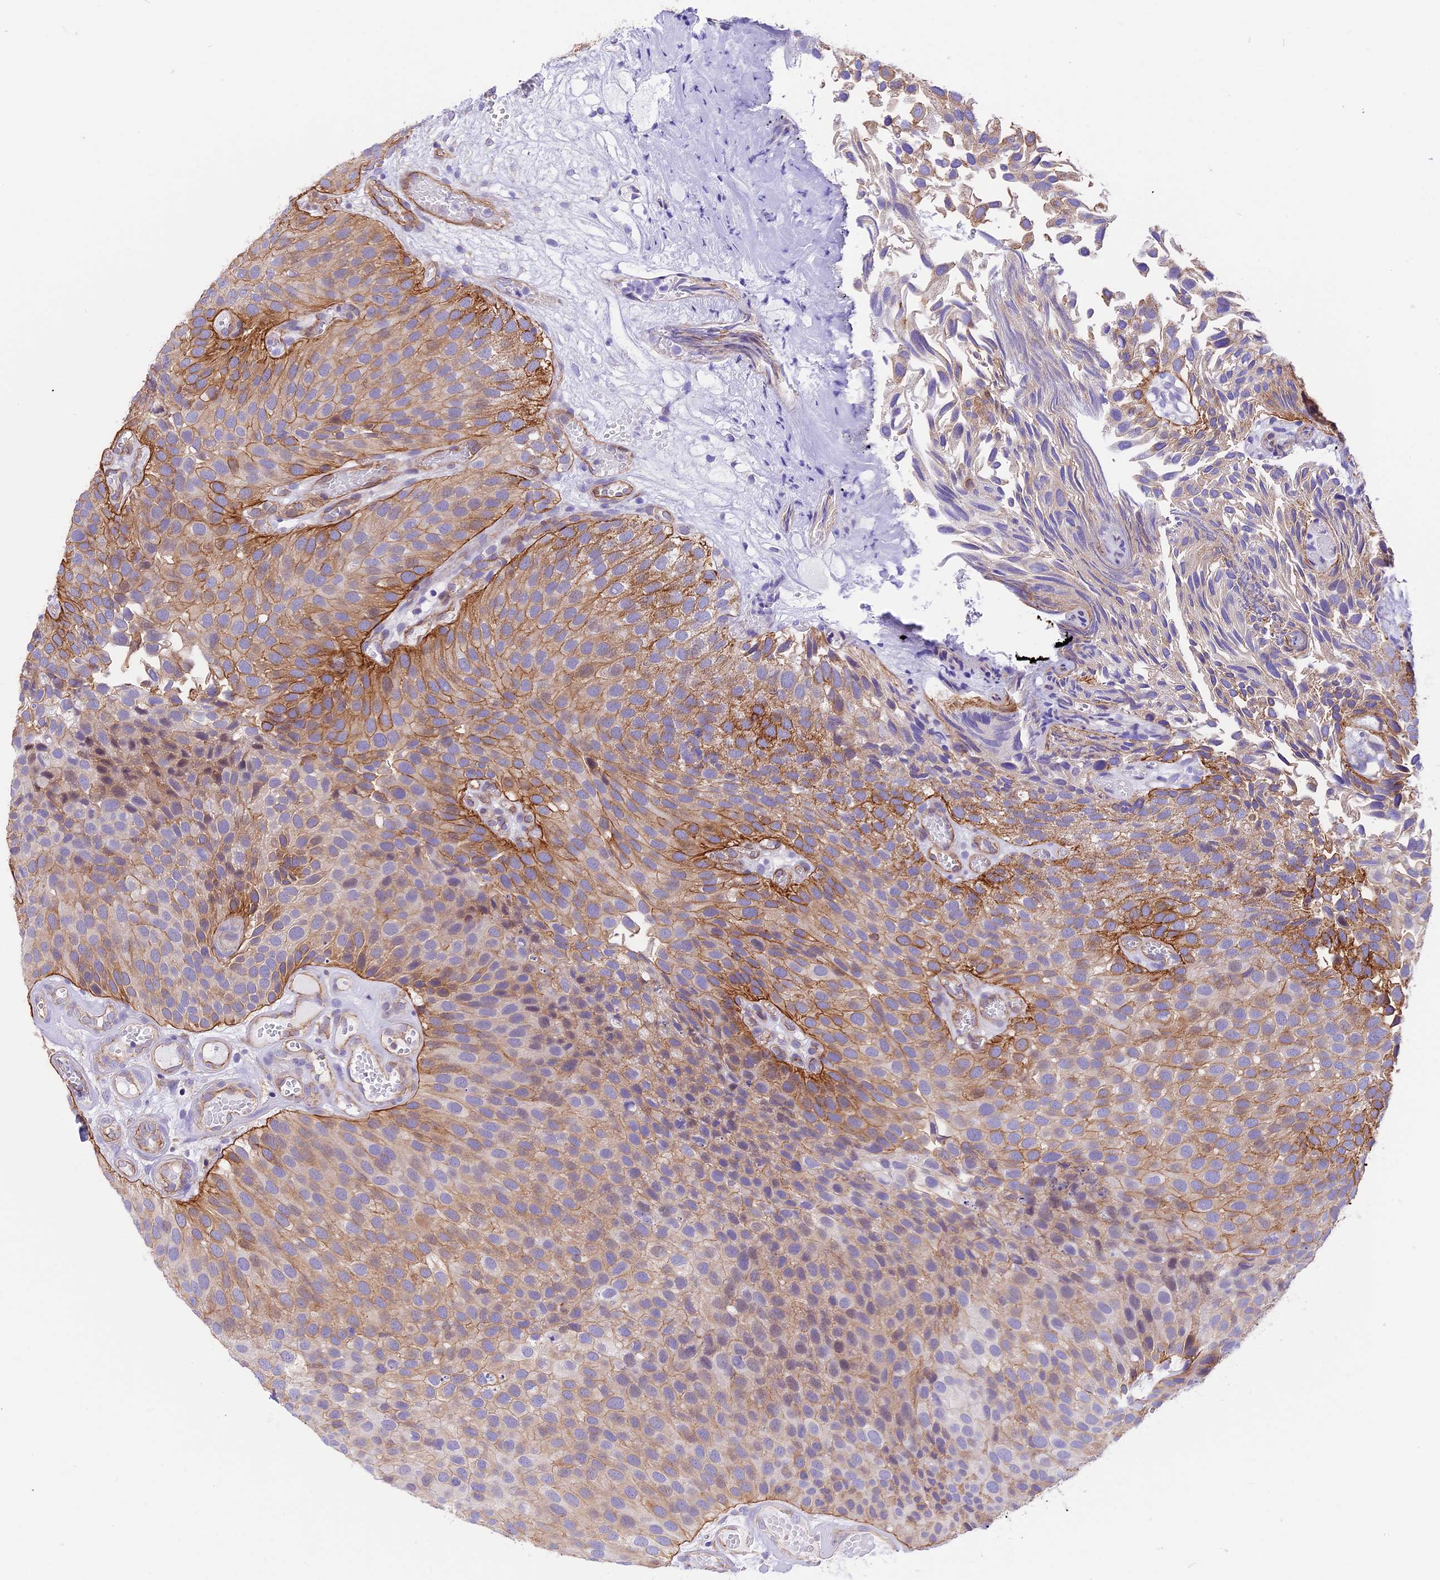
{"staining": {"intensity": "moderate", "quantity": "<25%", "location": "cytoplasmic/membranous"}, "tissue": "urothelial cancer", "cell_type": "Tumor cells", "image_type": "cancer", "snomed": [{"axis": "morphology", "description": "Urothelial carcinoma, Low grade"}, {"axis": "topography", "description": "Urinary bladder"}], "caption": "The histopathology image displays staining of urothelial cancer, revealing moderate cytoplasmic/membranous protein positivity (brown color) within tumor cells.", "gene": "R3HDM4", "patient": {"sex": "male", "age": 89}}